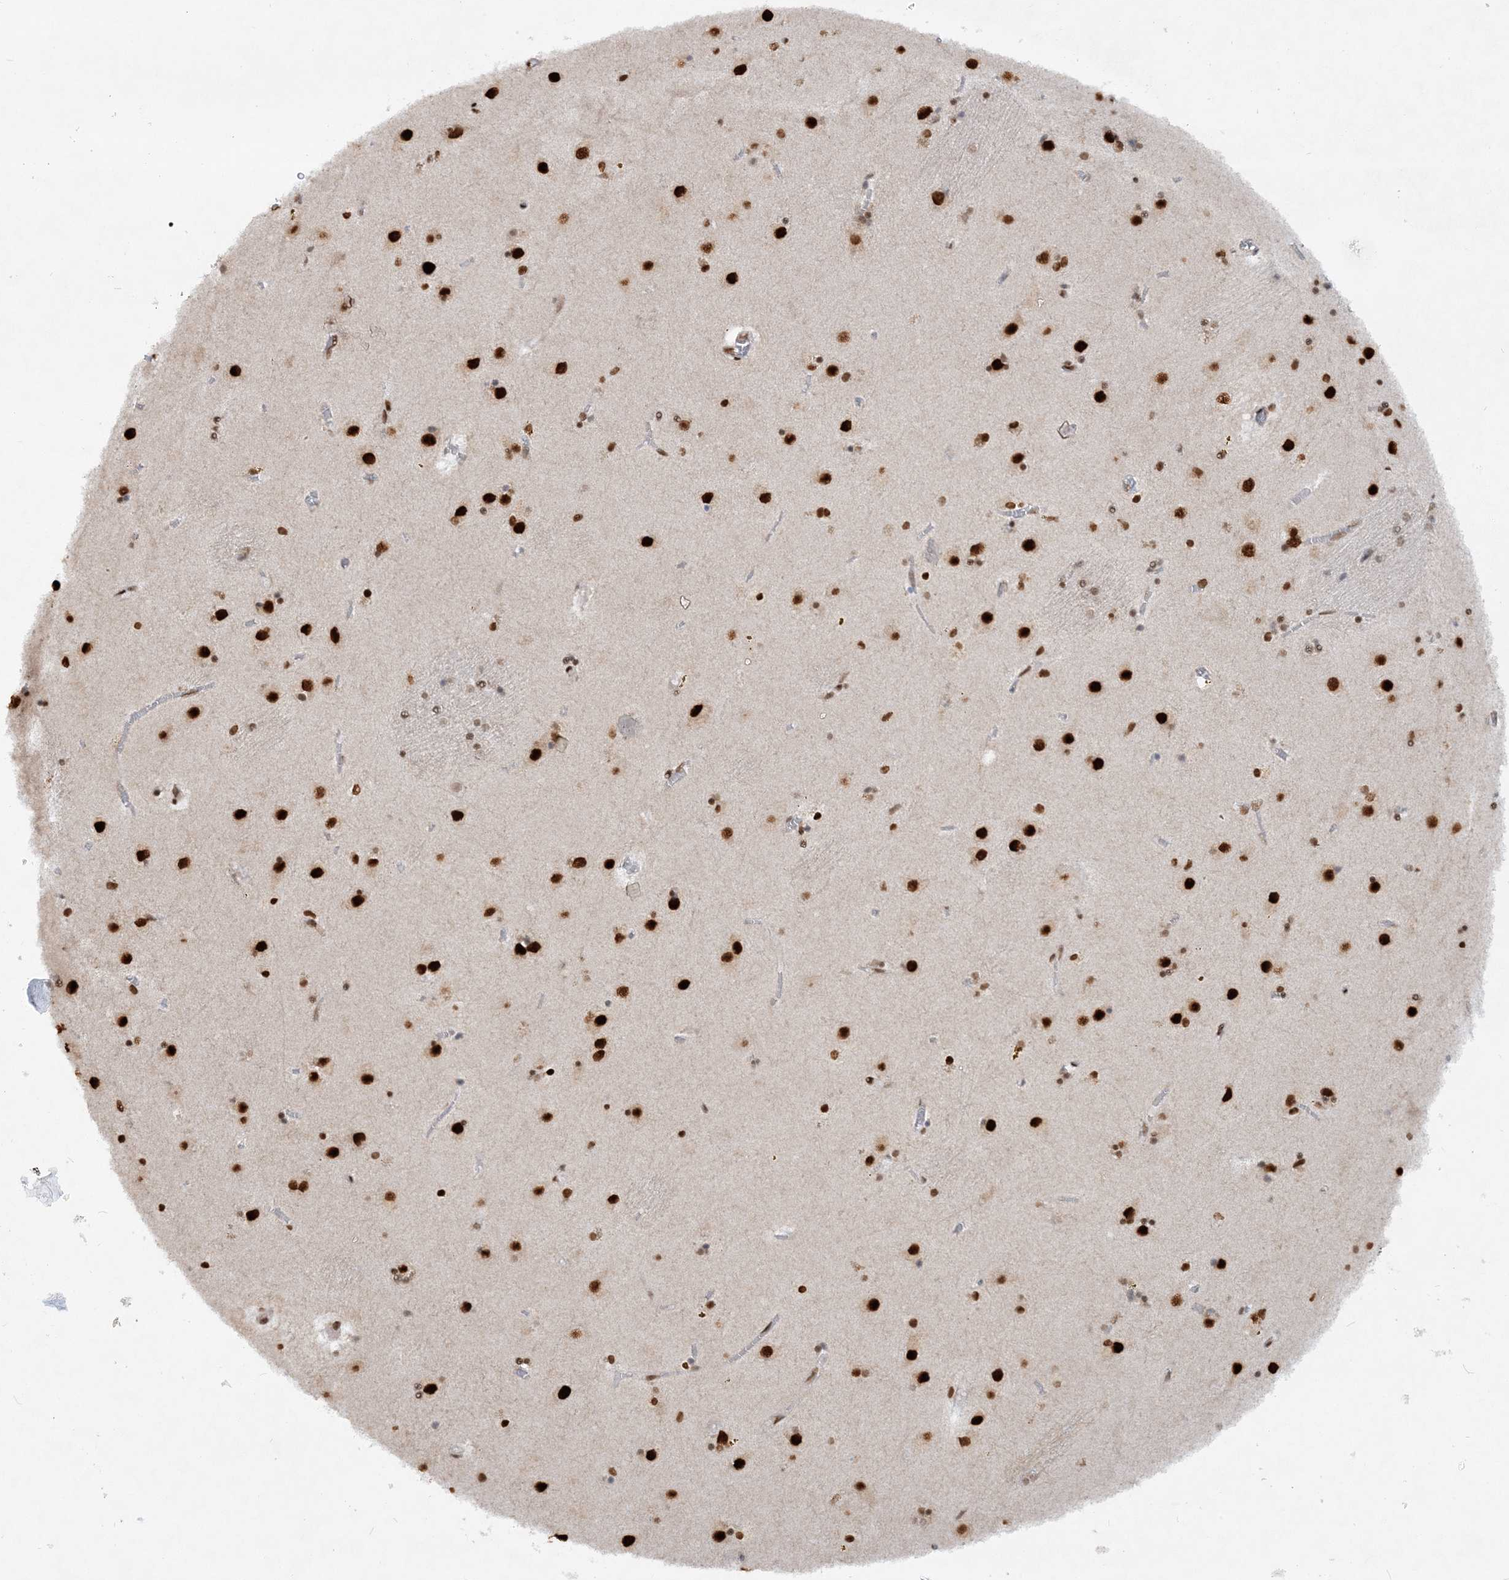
{"staining": {"intensity": "strong", "quantity": ">75%", "location": "nuclear"}, "tissue": "caudate", "cell_type": "Glial cells", "image_type": "normal", "snomed": [{"axis": "morphology", "description": "Normal tissue, NOS"}, {"axis": "topography", "description": "Lateral ventricle wall"}], "caption": "Brown immunohistochemical staining in unremarkable human caudate displays strong nuclear positivity in about >75% of glial cells. The staining was performed using DAB (3,3'-diaminobenzidine), with brown indicating positive protein expression. Nuclei are stained blue with hematoxylin.", "gene": "DELE1", "patient": {"sex": "male", "age": 70}}